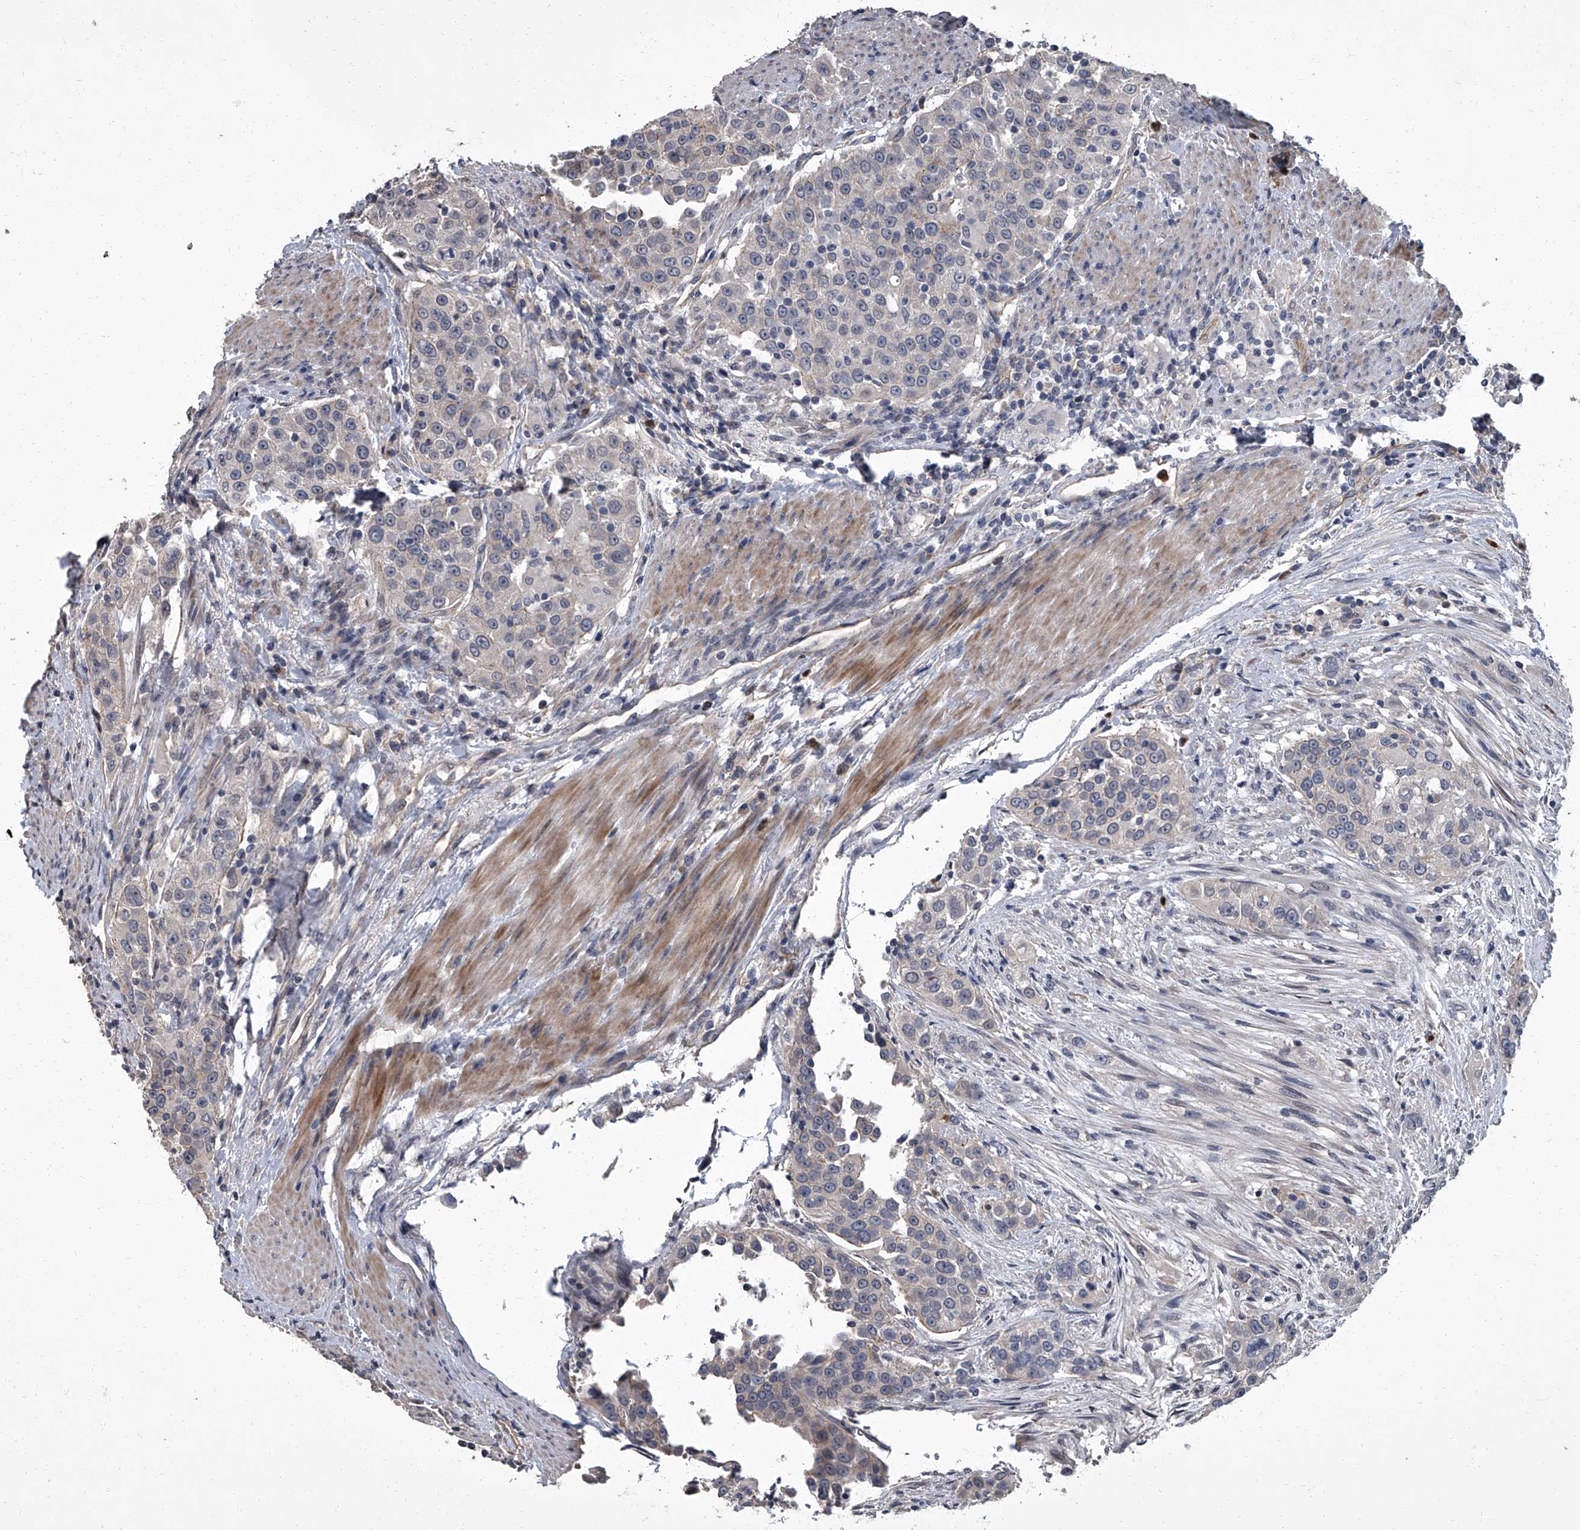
{"staining": {"intensity": "negative", "quantity": "none", "location": "none"}, "tissue": "urothelial cancer", "cell_type": "Tumor cells", "image_type": "cancer", "snomed": [{"axis": "morphology", "description": "Urothelial carcinoma, High grade"}, {"axis": "topography", "description": "Urinary bladder"}], "caption": "Histopathology image shows no protein expression in tumor cells of urothelial cancer tissue. Brightfield microscopy of IHC stained with DAB (3,3'-diaminobenzidine) (brown) and hematoxylin (blue), captured at high magnification.", "gene": "SIRT4", "patient": {"sex": "female", "age": 80}}